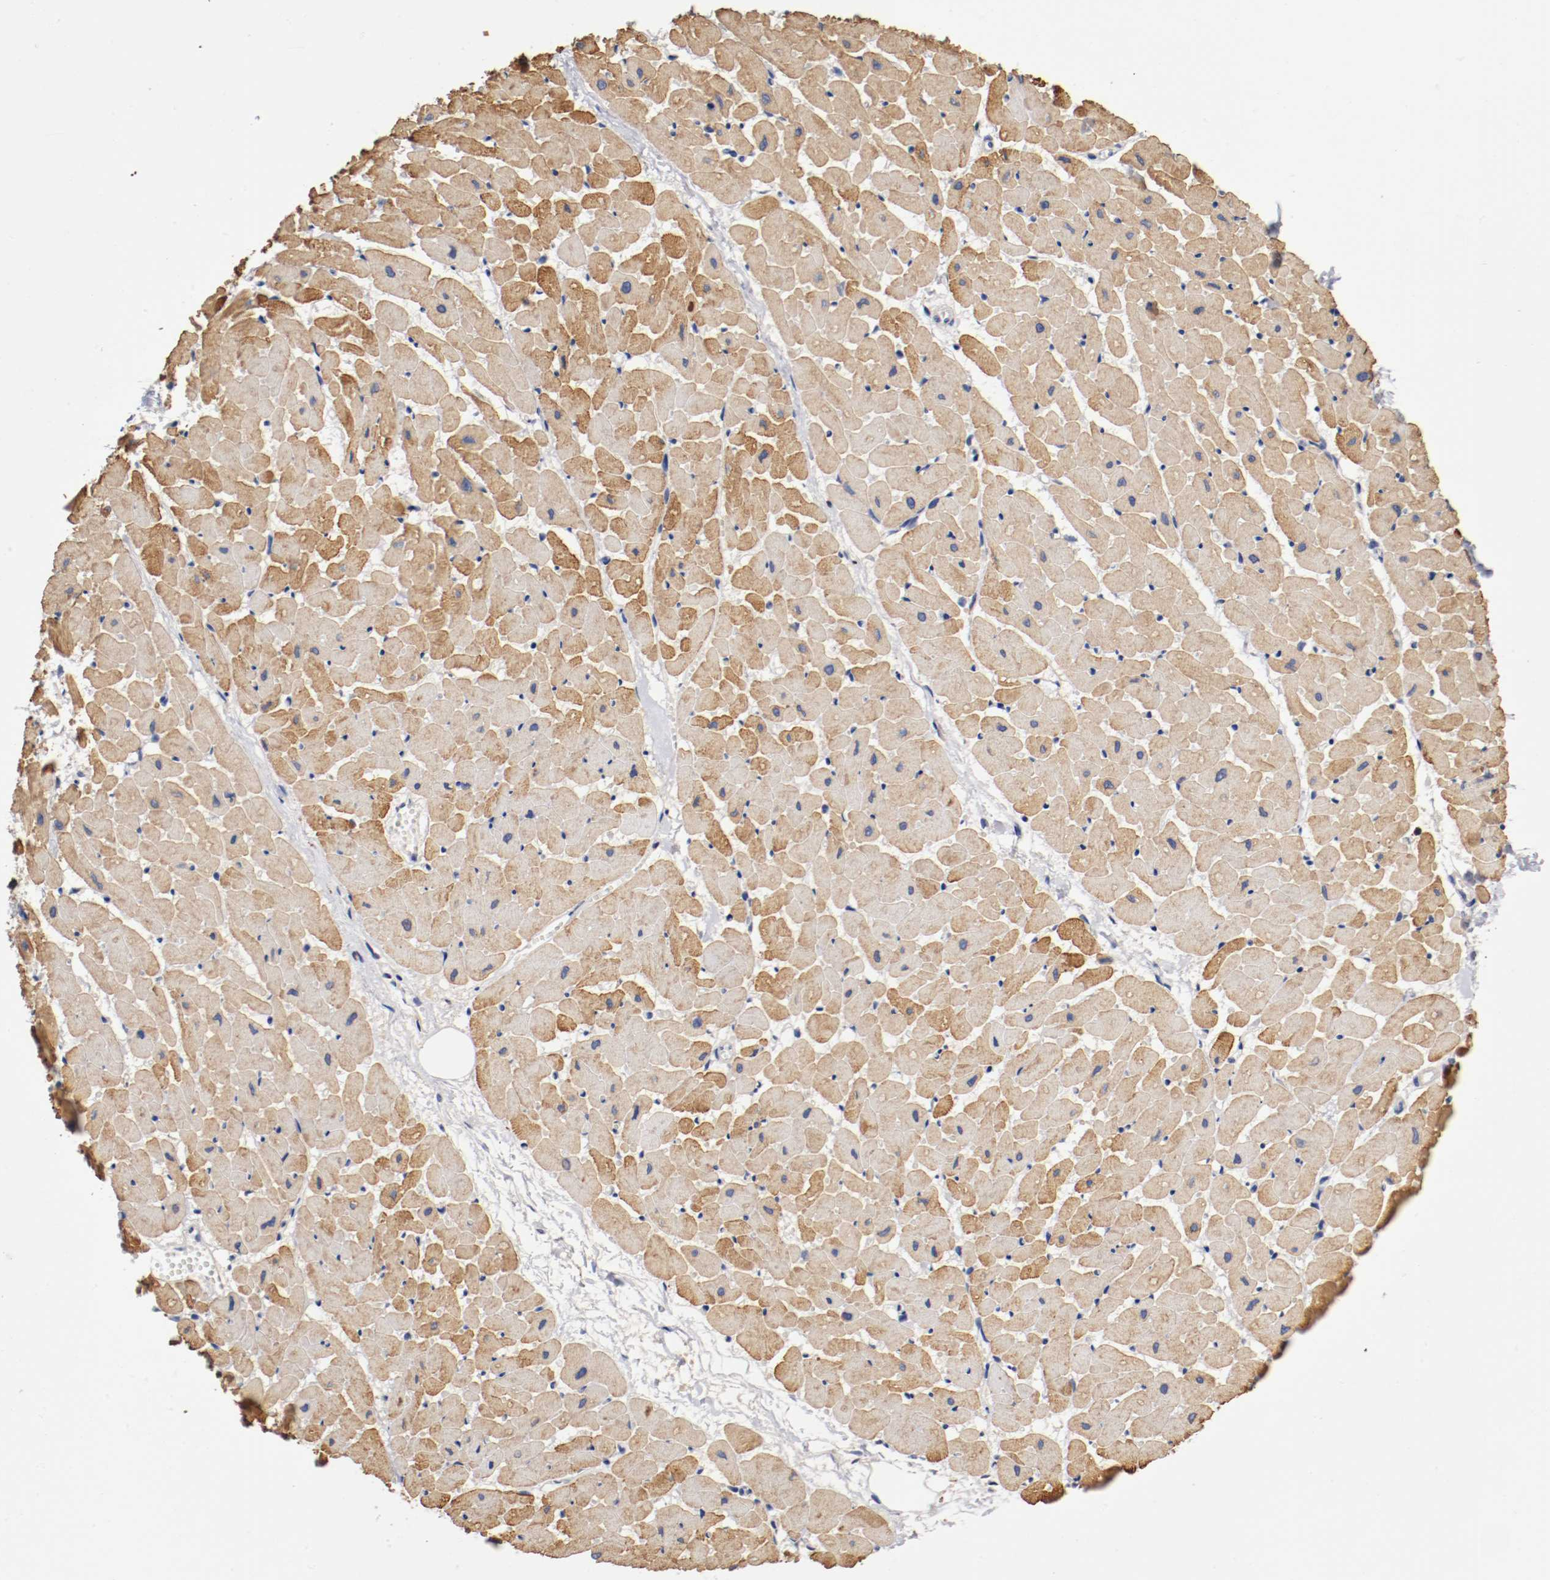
{"staining": {"intensity": "moderate", "quantity": ">75%", "location": "cytoplasmic/membranous"}, "tissue": "heart muscle", "cell_type": "Cardiomyocytes", "image_type": "normal", "snomed": [{"axis": "morphology", "description": "Normal tissue, NOS"}, {"axis": "topography", "description": "Heart"}], "caption": "Immunohistochemical staining of benign heart muscle displays medium levels of moderate cytoplasmic/membranous positivity in about >75% of cardiomyocytes.", "gene": "TNFSF12", "patient": {"sex": "female", "age": 19}}